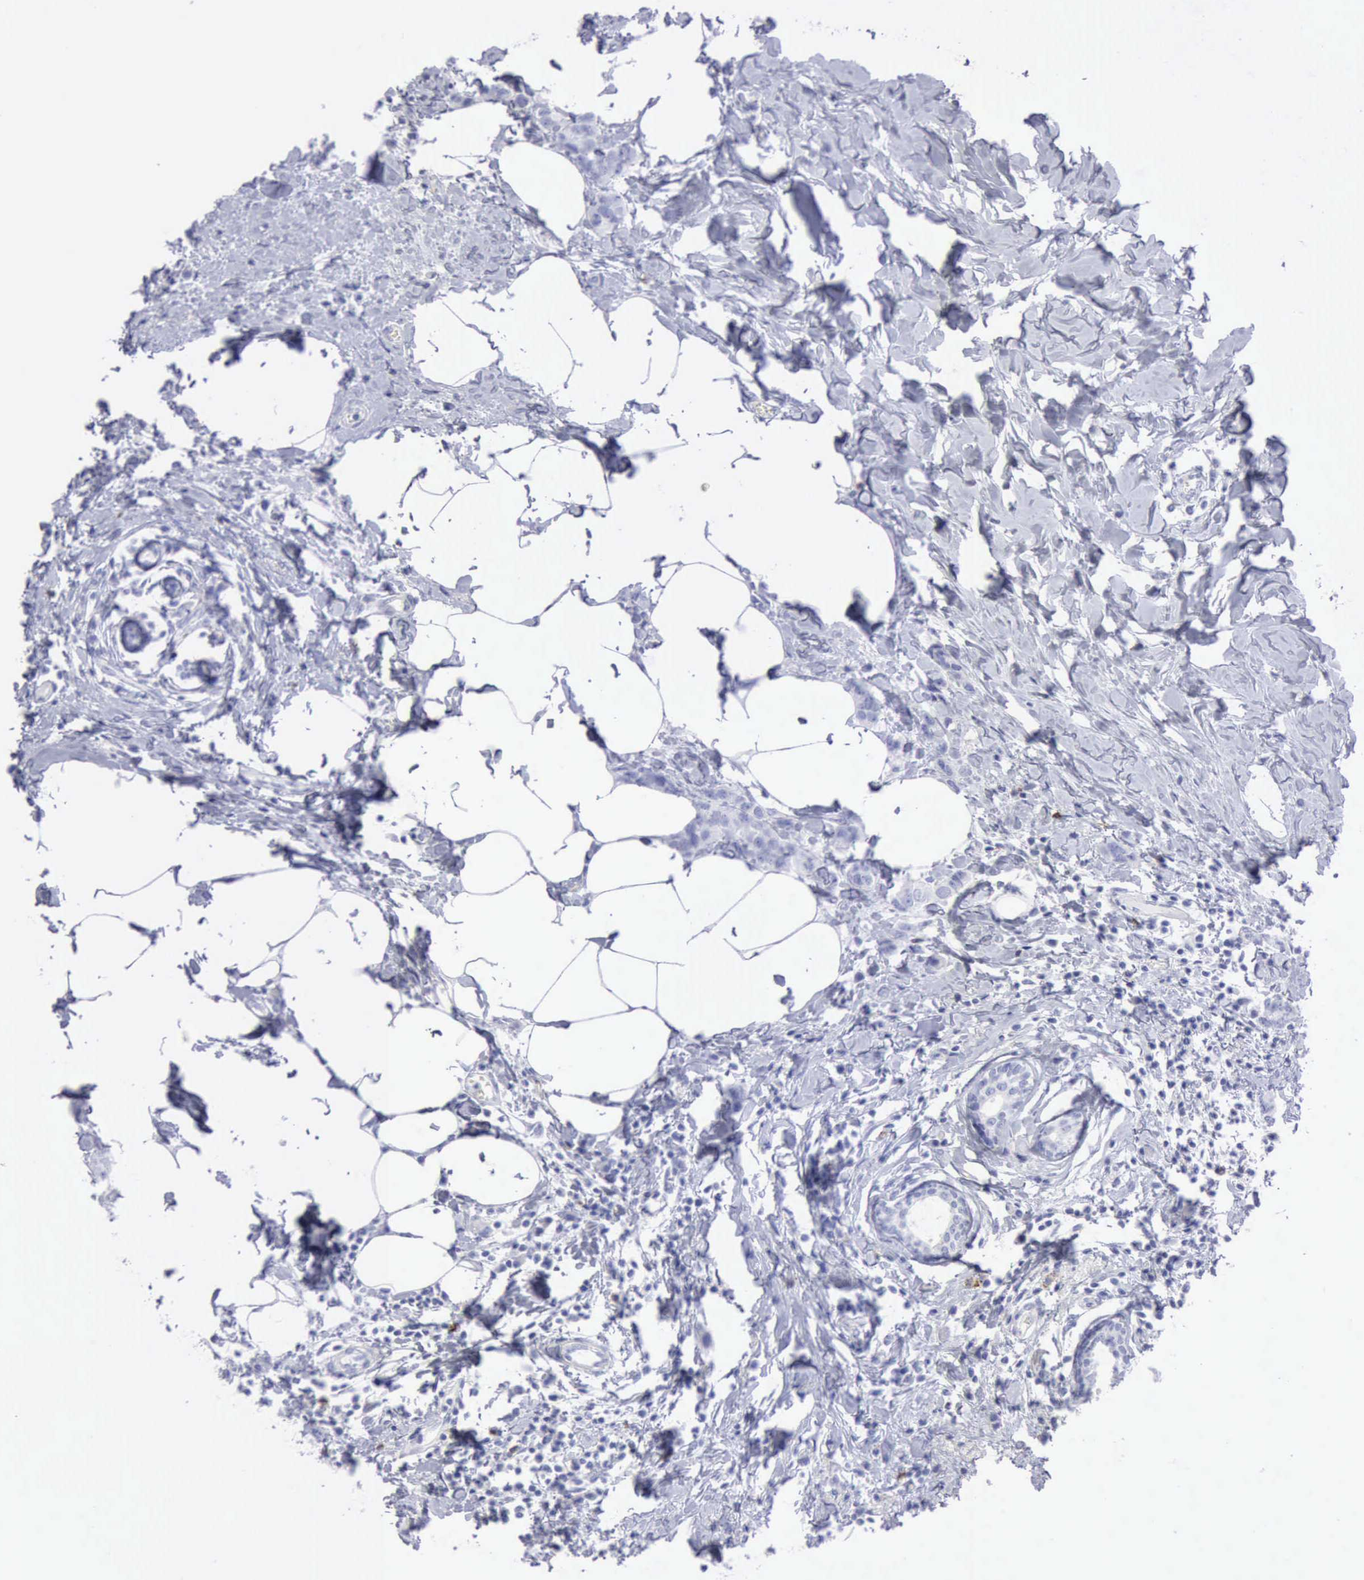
{"staining": {"intensity": "negative", "quantity": "none", "location": "none"}, "tissue": "breast cancer", "cell_type": "Tumor cells", "image_type": "cancer", "snomed": [{"axis": "morphology", "description": "Normal tissue, NOS"}, {"axis": "morphology", "description": "Duct carcinoma"}, {"axis": "topography", "description": "Breast"}], "caption": "IHC histopathology image of infiltrating ductal carcinoma (breast) stained for a protein (brown), which shows no positivity in tumor cells.", "gene": "NCAM1", "patient": {"sex": "female", "age": 50}}